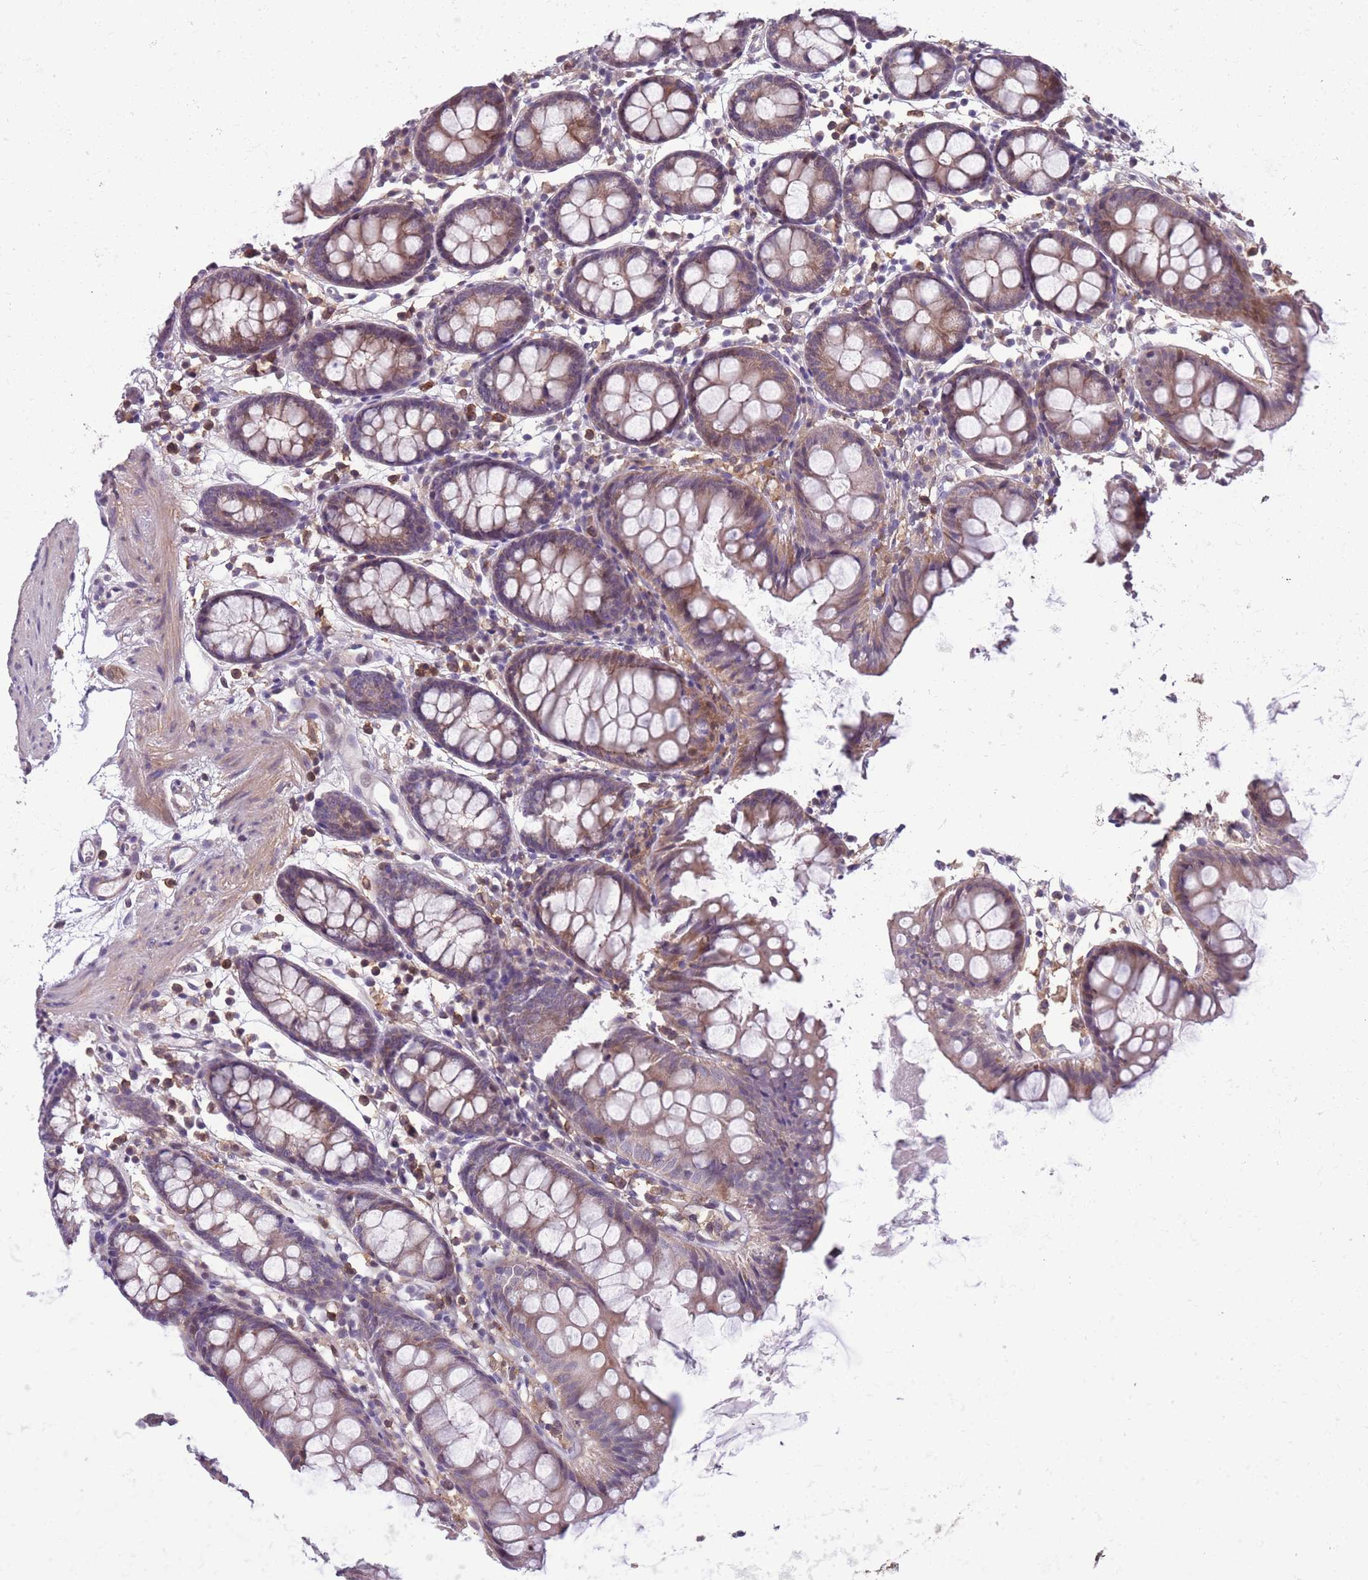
{"staining": {"intensity": "moderate", "quantity": "25%-75%", "location": "cytoplasmic/membranous"}, "tissue": "colon", "cell_type": "Endothelial cells", "image_type": "normal", "snomed": [{"axis": "morphology", "description": "Normal tissue, NOS"}, {"axis": "topography", "description": "Colon"}], "caption": "Immunohistochemical staining of benign human colon reveals moderate cytoplasmic/membranous protein positivity in about 25%-75% of endothelial cells. Using DAB (brown) and hematoxylin (blue) stains, captured at high magnification using brightfield microscopy.", "gene": "JAML", "patient": {"sex": "female", "age": 84}}